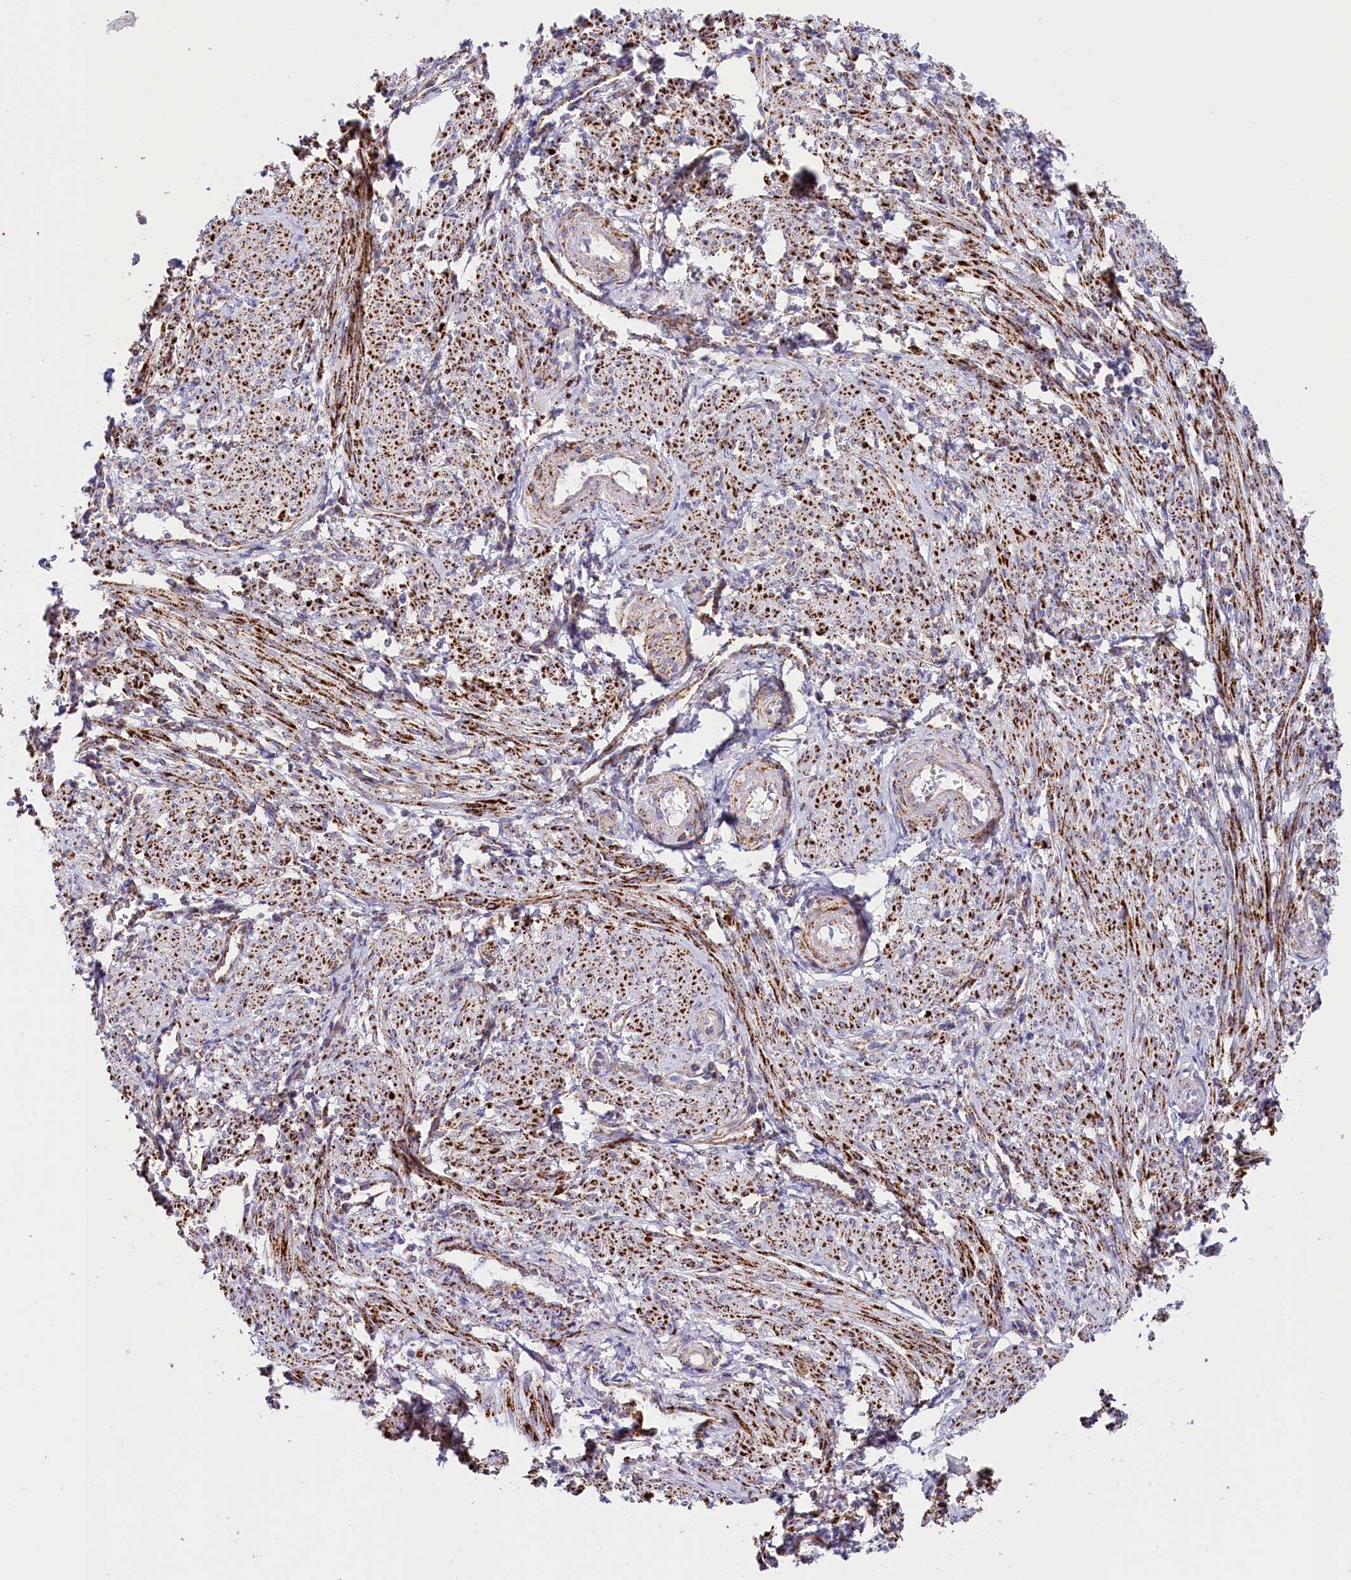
{"staining": {"intensity": "moderate", "quantity": ">75%", "location": "cytoplasmic/membranous"}, "tissue": "smooth muscle", "cell_type": "Smooth muscle cells", "image_type": "normal", "snomed": [{"axis": "morphology", "description": "Normal tissue, NOS"}, {"axis": "topography", "description": "Smooth muscle"}], "caption": "Protein positivity by immunohistochemistry (IHC) demonstrates moderate cytoplasmic/membranous staining in approximately >75% of smooth muscle cells in benign smooth muscle.", "gene": "AKTIP", "patient": {"sex": "female", "age": 39}}